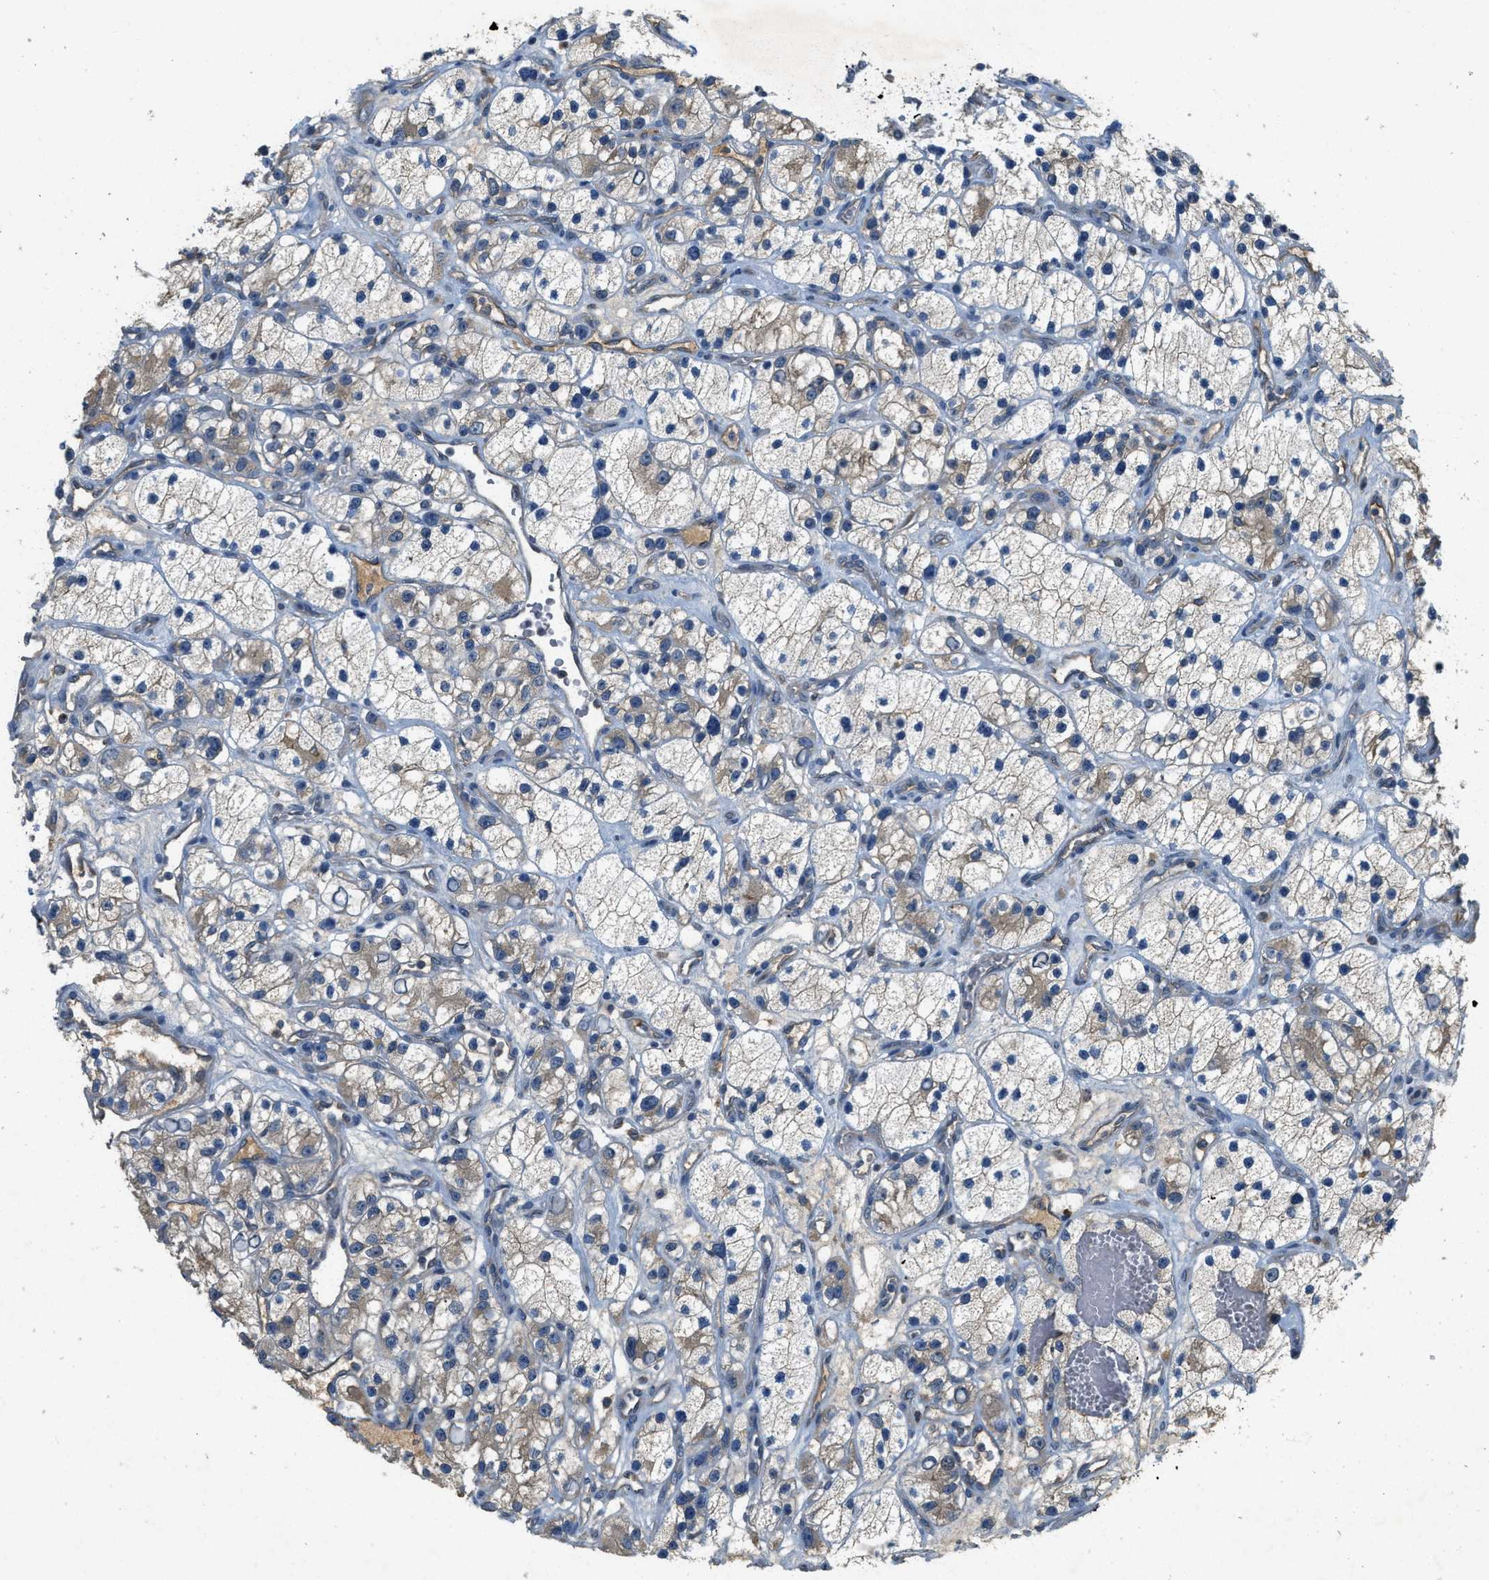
{"staining": {"intensity": "weak", "quantity": "25%-75%", "location": "cytoplasmic/membranous"}, "tissue": "renal cancer", "cell_type": "Tumor cells", "image_type": "cancer", "snomed": [{"axis": "morphology", "description": "Adenocarcinoma, NOS"}, {"axis": "topography", "description": "Kidney"}], "caption": "Renal adenocarcinoma tissue displays weak cytoplasmic/membranous expression in about 25%-75% of tumor cells", "gene": "CFLAR", "patient": {"sex": "female", "age": 57}}